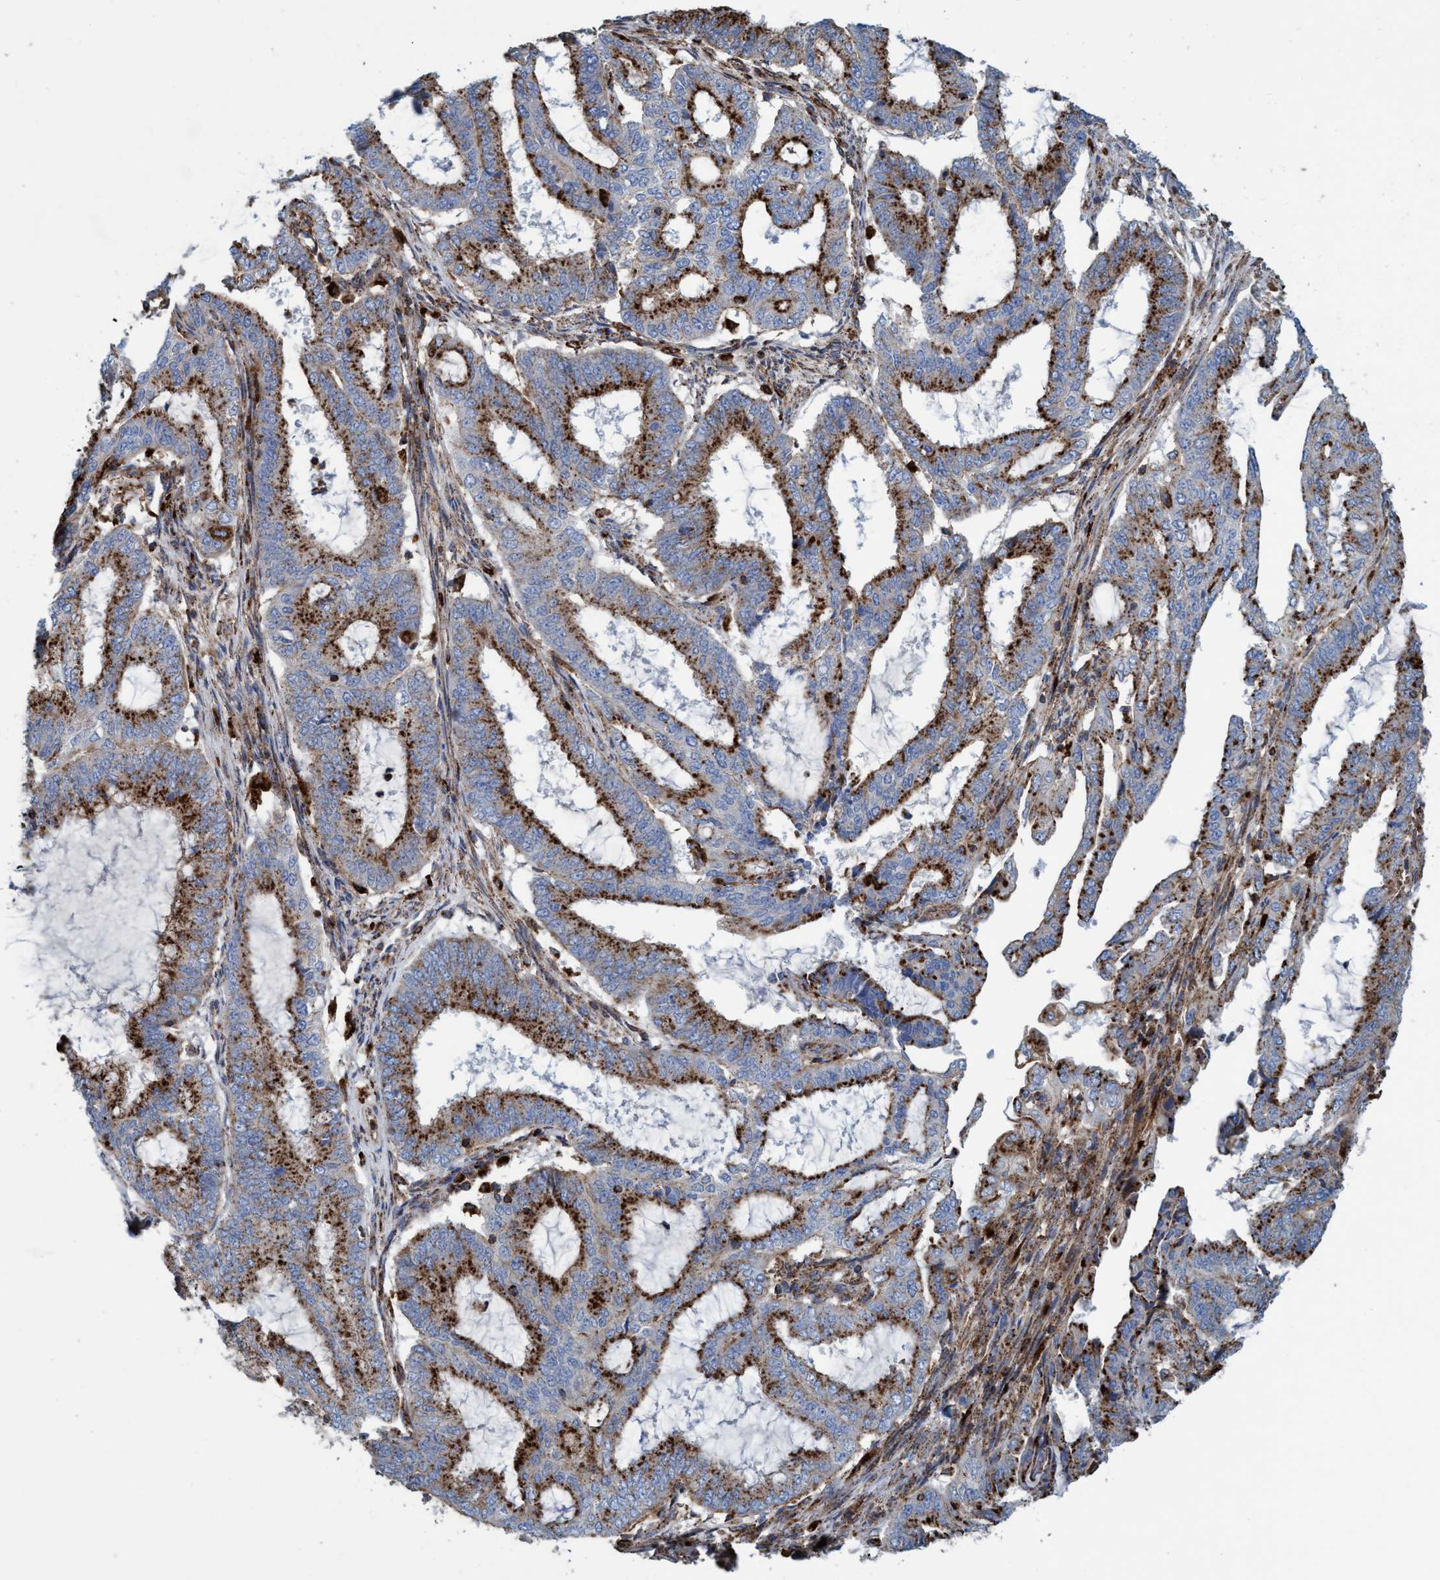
{"staining": {"intensity": "strong", "quantity": "25%-75%", "location": "cytoplasmic/membranous"}, "tissue": "endometrial cancer", "cell_type": "Tumor cells", "image_type": "cancer", "snomed": [{"axis": "morphology", "description": "Adenocarcinoma, NOS"}, {"axis": "topography", "description": "Endometrium"}], "caption": "The photomicrograph displays immunohistochemical staining of endometrial adenocarcinoma. There is strong cytoplasmic/membranous positivity is identified in approximately 25%-75% of tumor cells.", "gene": "TRIM65", "patient": {"sex": "female", "age": 51}}